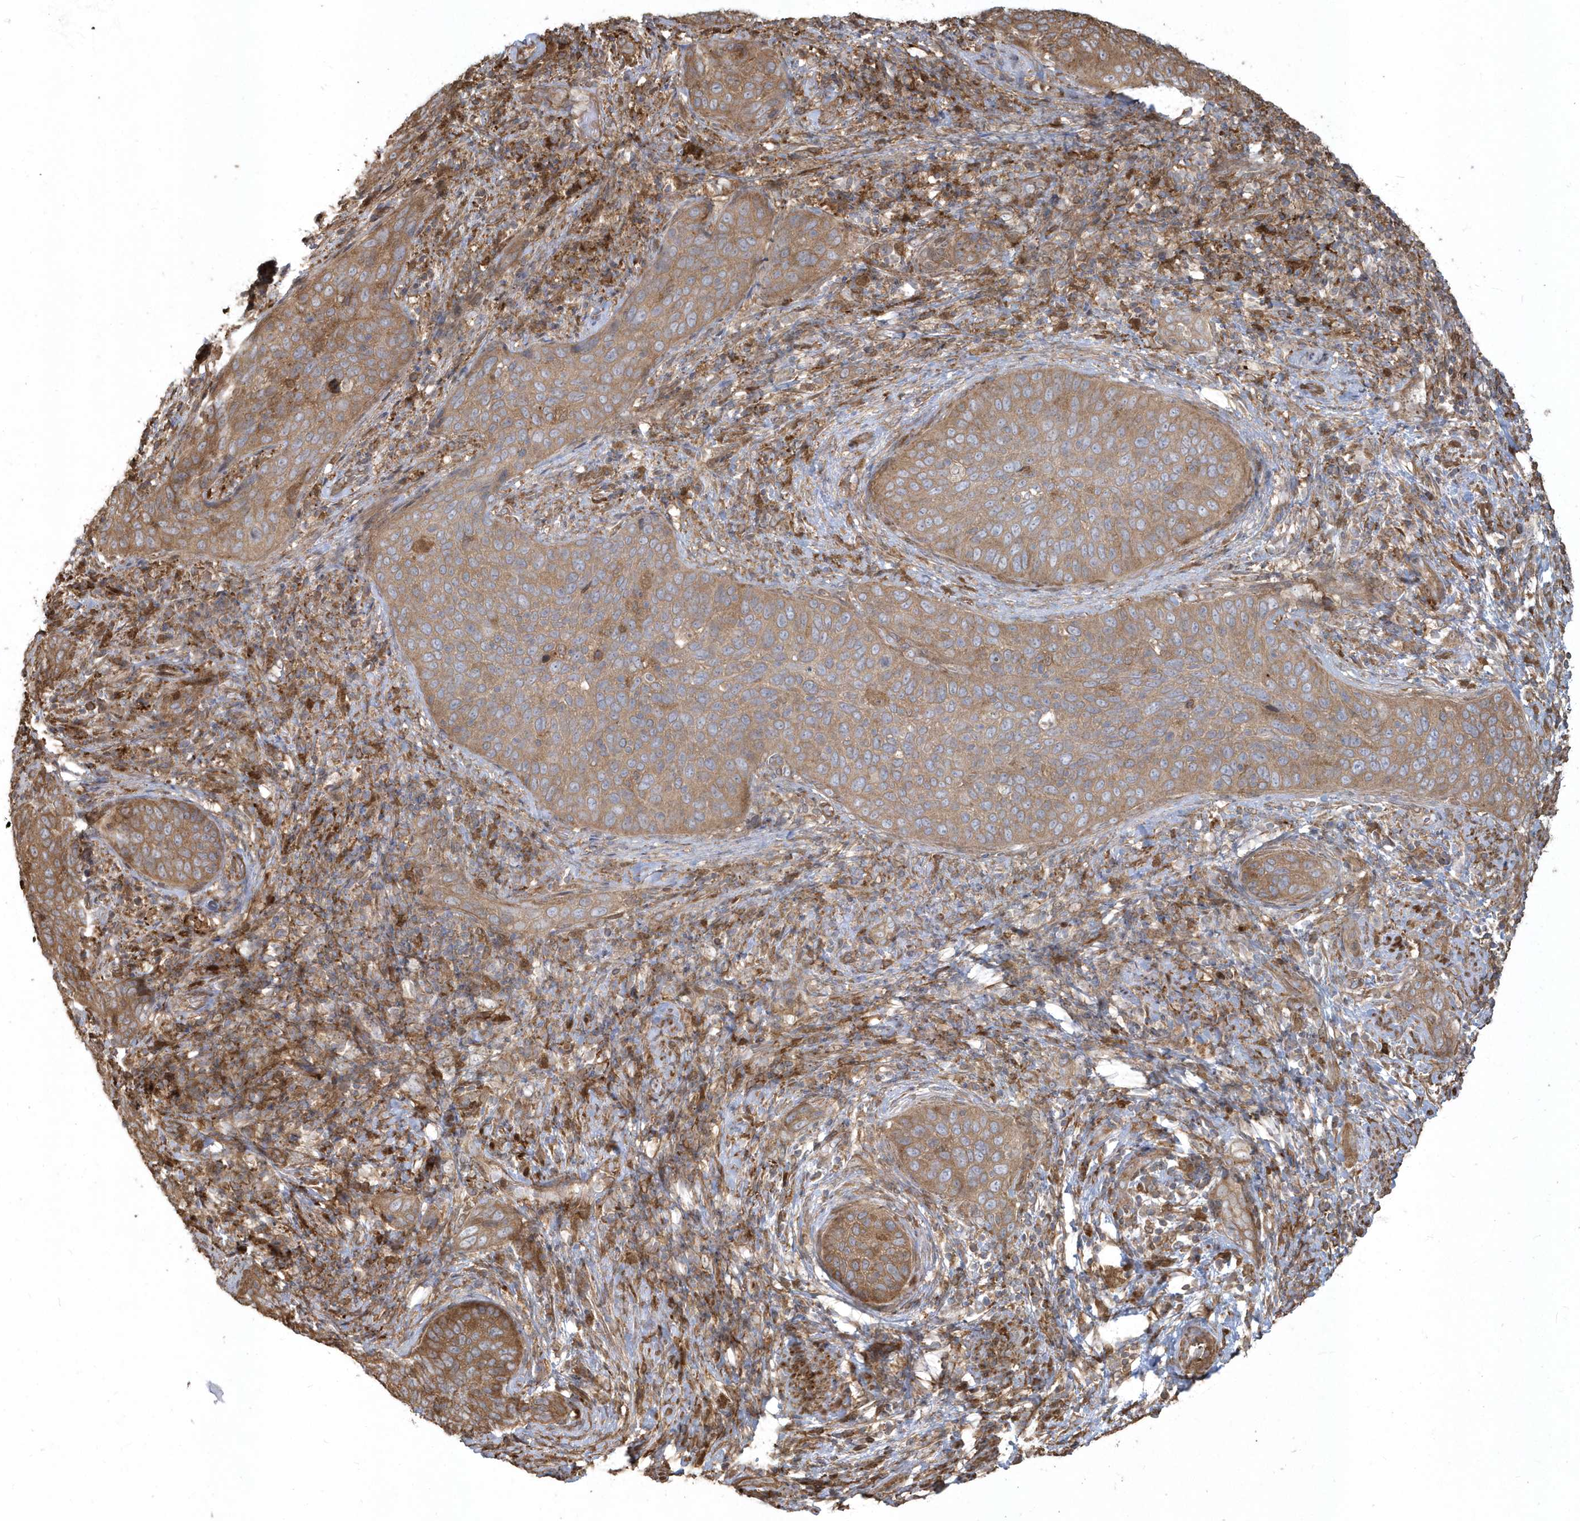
{"staining": {"intensity": "moderate", "quantity": ">75%", "location": "cytoplasmic/membranous"}, "tissue": "cervical cancer", "cell_type": "Tumor cells", "image_type": "cancer", "snomed": [{"axis": "morphology", "description": "Squamous cell carcinoma, NOS"}, {"axis": "topography", "description": "Cervix"}], "caption": "A brown stain shows moderate cytoplasmic/membranous positivity of a protein in human cervical cancer (squamous cell carcinoma) tumor cells.", "gene": "HNMT", "patient": {"sex": "female", "age": 60}}